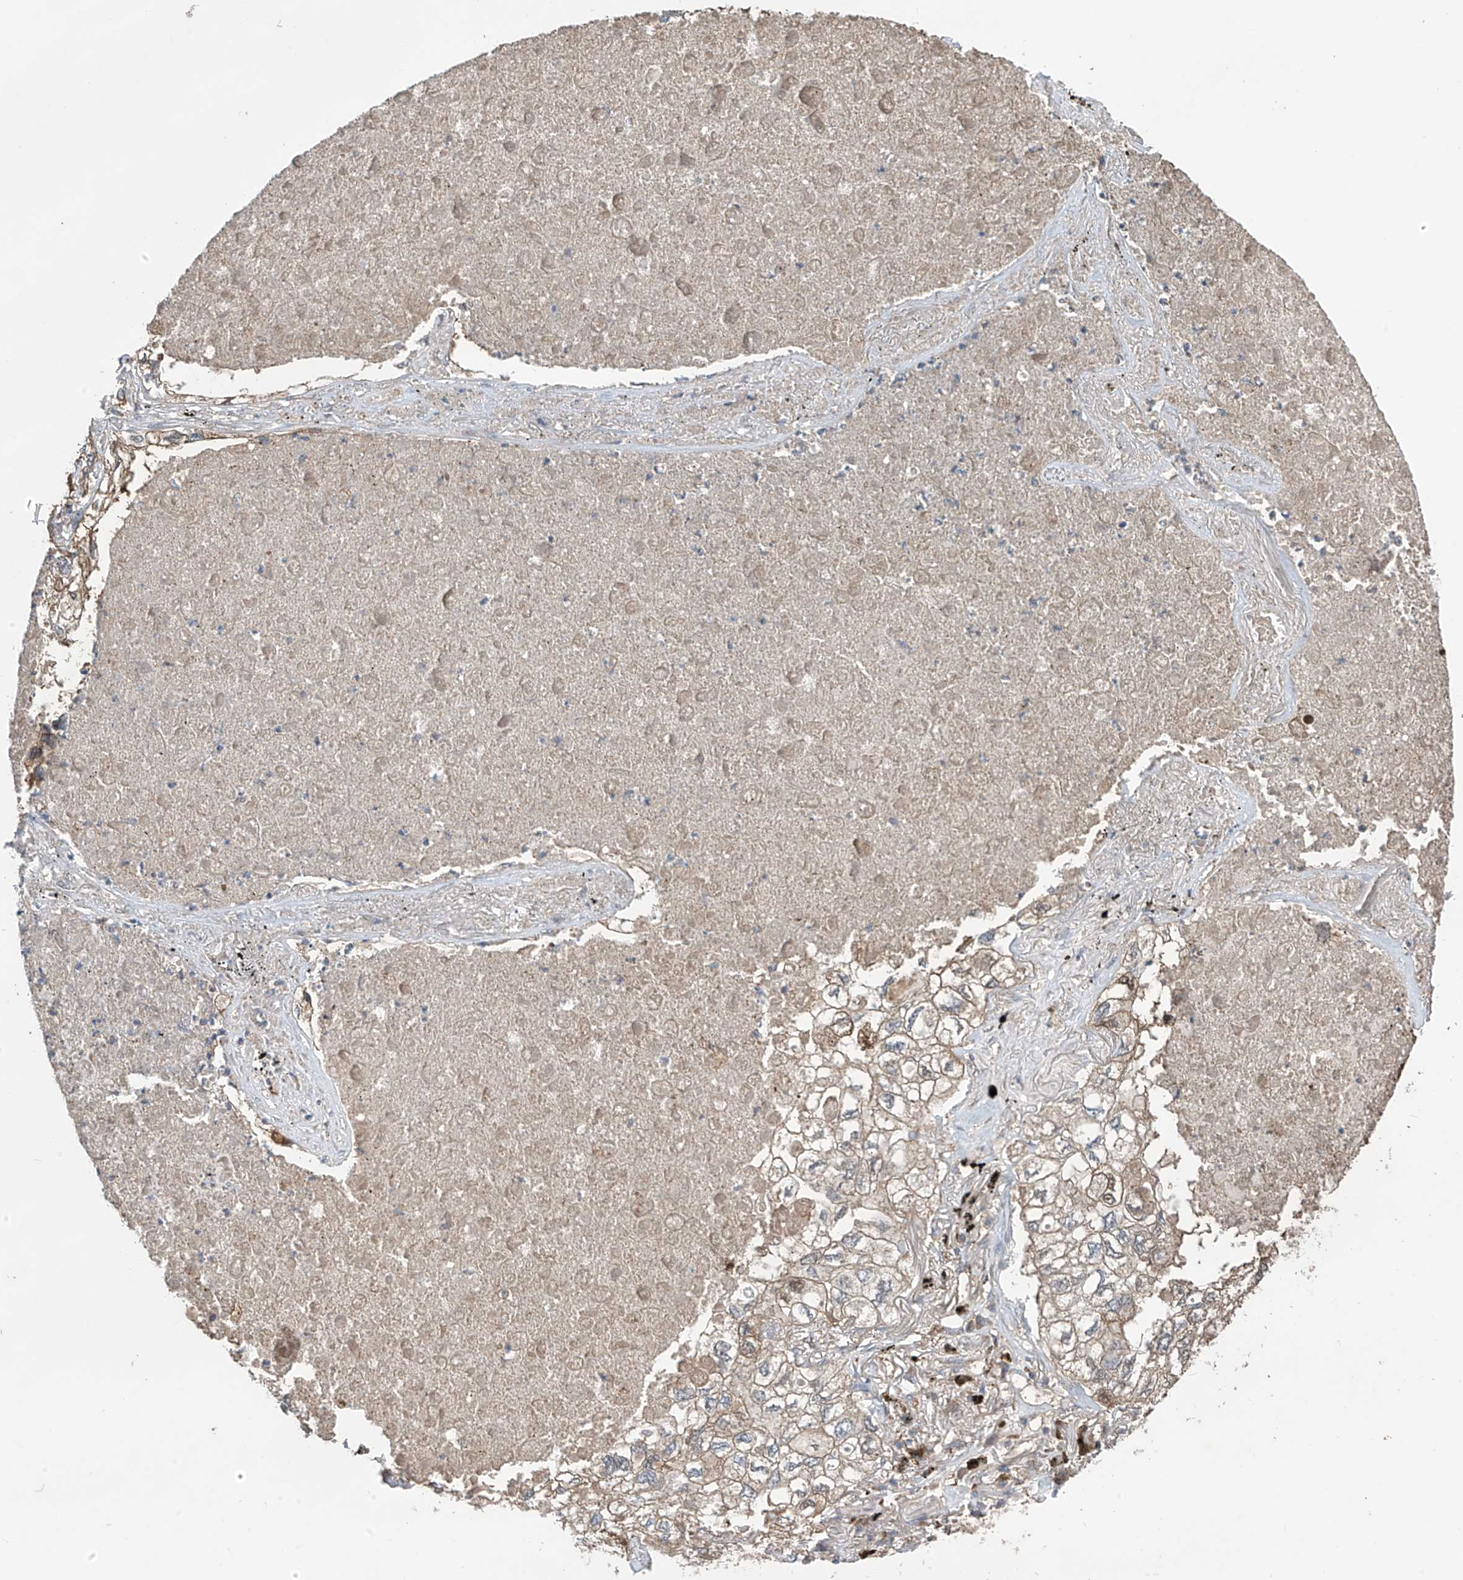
{"staining": {"intensity": "weak", "quantity": "25%-75%", "location": "cytoplasmic/membranous"}, "tissue": "lung cancer", "cell_type": "Tumor cells", "image_type": "cancer", "snomed": [{"axis": "morphology", "description": "Adenocarcinoma, NOS"}, {"axis": "topography", "description": "Lung"}], "caption": "Immunohistochemistry (IHC) (DAB (3,3'-diaminobenzidine)) staining of human adenocarcinoma (lung) shows weak cytoplasmic/membranous protein positivity in approximately 25%-75% of tumor cells.", "gene": "PHACTR4", "patient": {"sex": "male", "age": 65}}